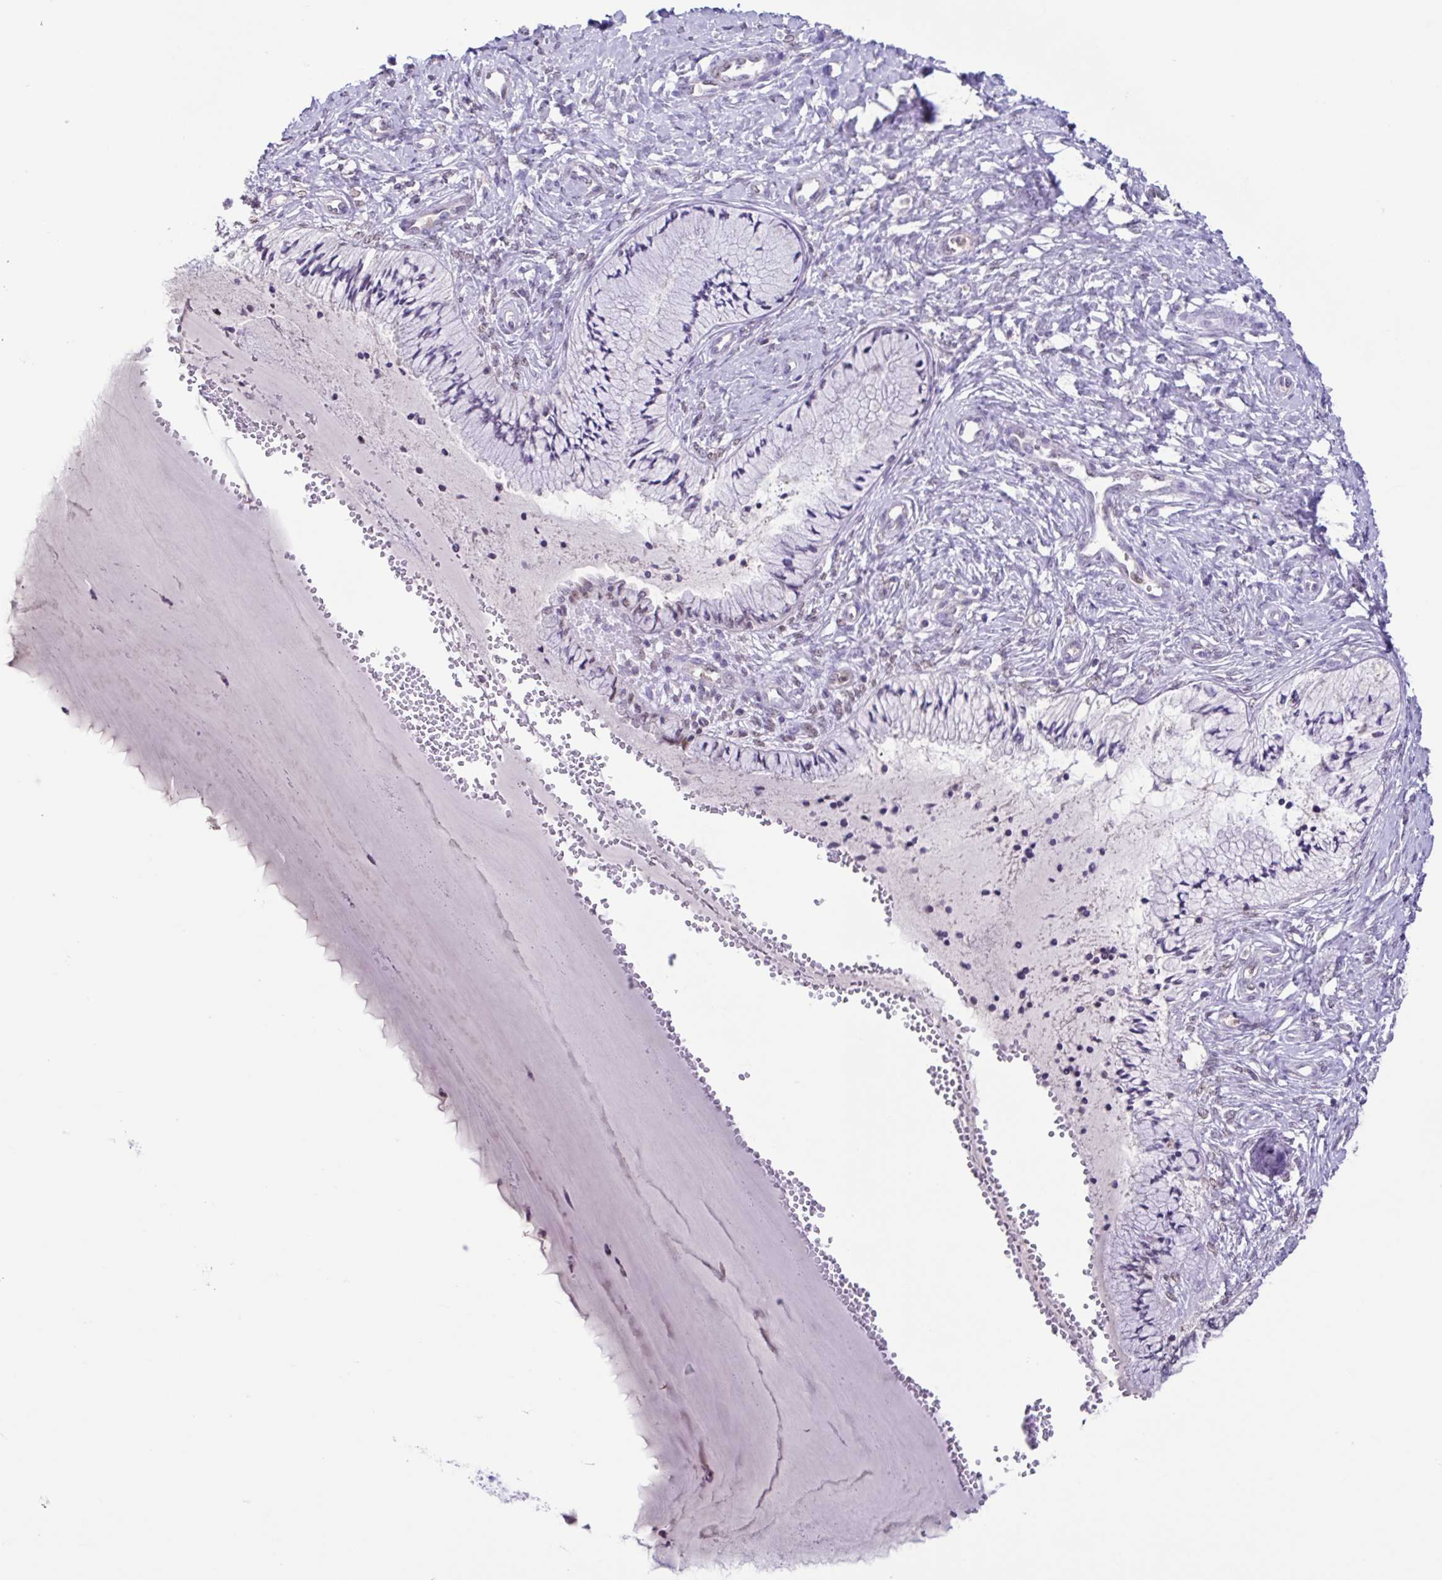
{"staining": {"intensity": "negative", "quantity": "none", "location": "none"}, "tissue": "cervix", "cell_type": "Glandular cells", "image_type": "normal", "snomed": [{"axis": "morphology", "description": "Normal tissue, NOS"}, {"axis": "topography", "description": "Cervix"}], "caption": "Cervix stained for a protein using immunohistochemistry demonstrates no expression glandular cells.", "gene": "ACTRT3", "patient": {"sex": "female", "age": 37}}